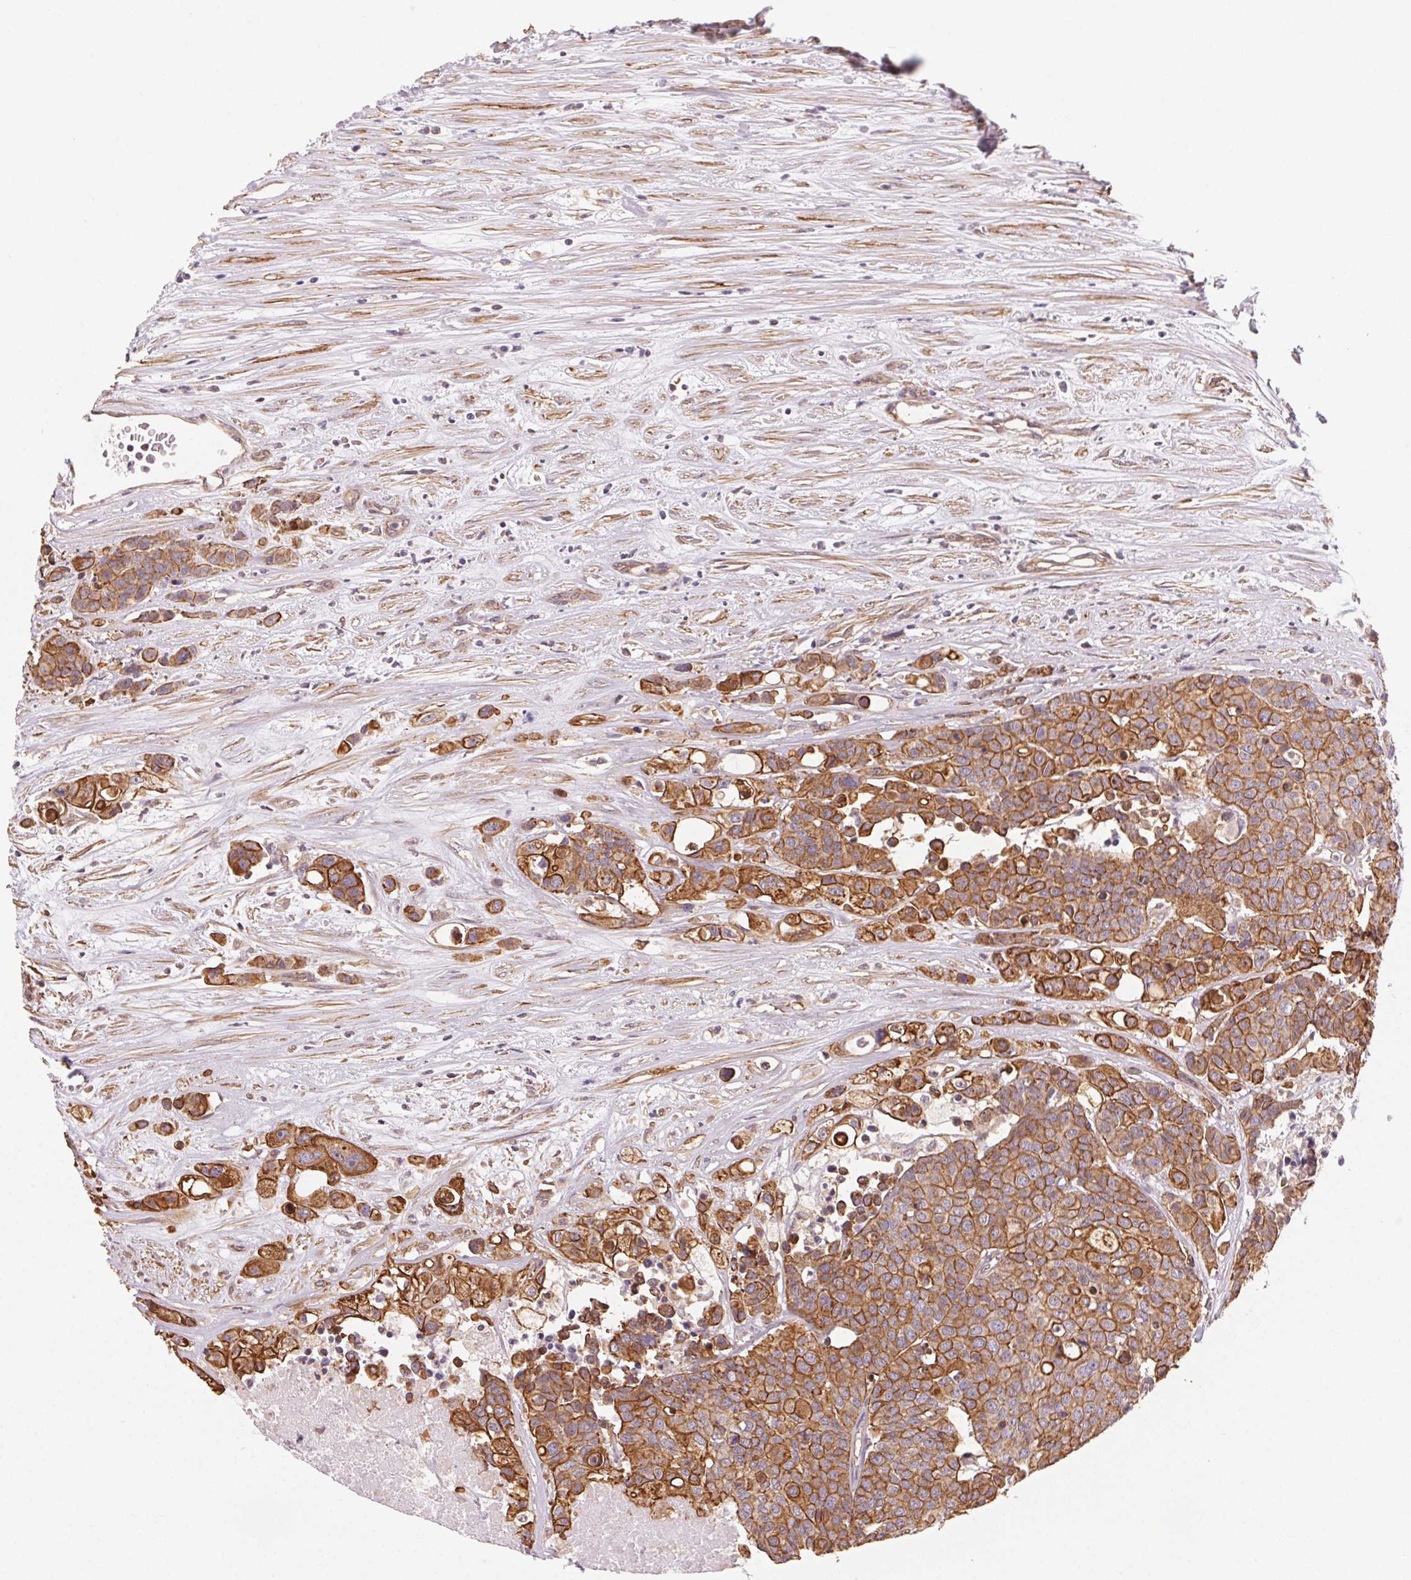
{"staining": {"intensity": "moderate", "quantity": ">75%", "location": "cytoplasmic/membranous"}, "tissue": "carcinoid", "cell_type": "Tumor cells", "image_type": "cancer", "snomed": [{"axis": "morphology", "description": "Carcinoid, malignant, NOS"}, {"axis": "topography", "description": "Colon"}], "caption": "Immunohistochemistry (IHC) (DAB) staining of human carcinoid (malignant) exhibits moderate cytoplasmic/membranous protein positivity in approximately >75% of tumor cells.", "gene": "PLA2G4F", "patient": {"sex": "male", "age": 81}}